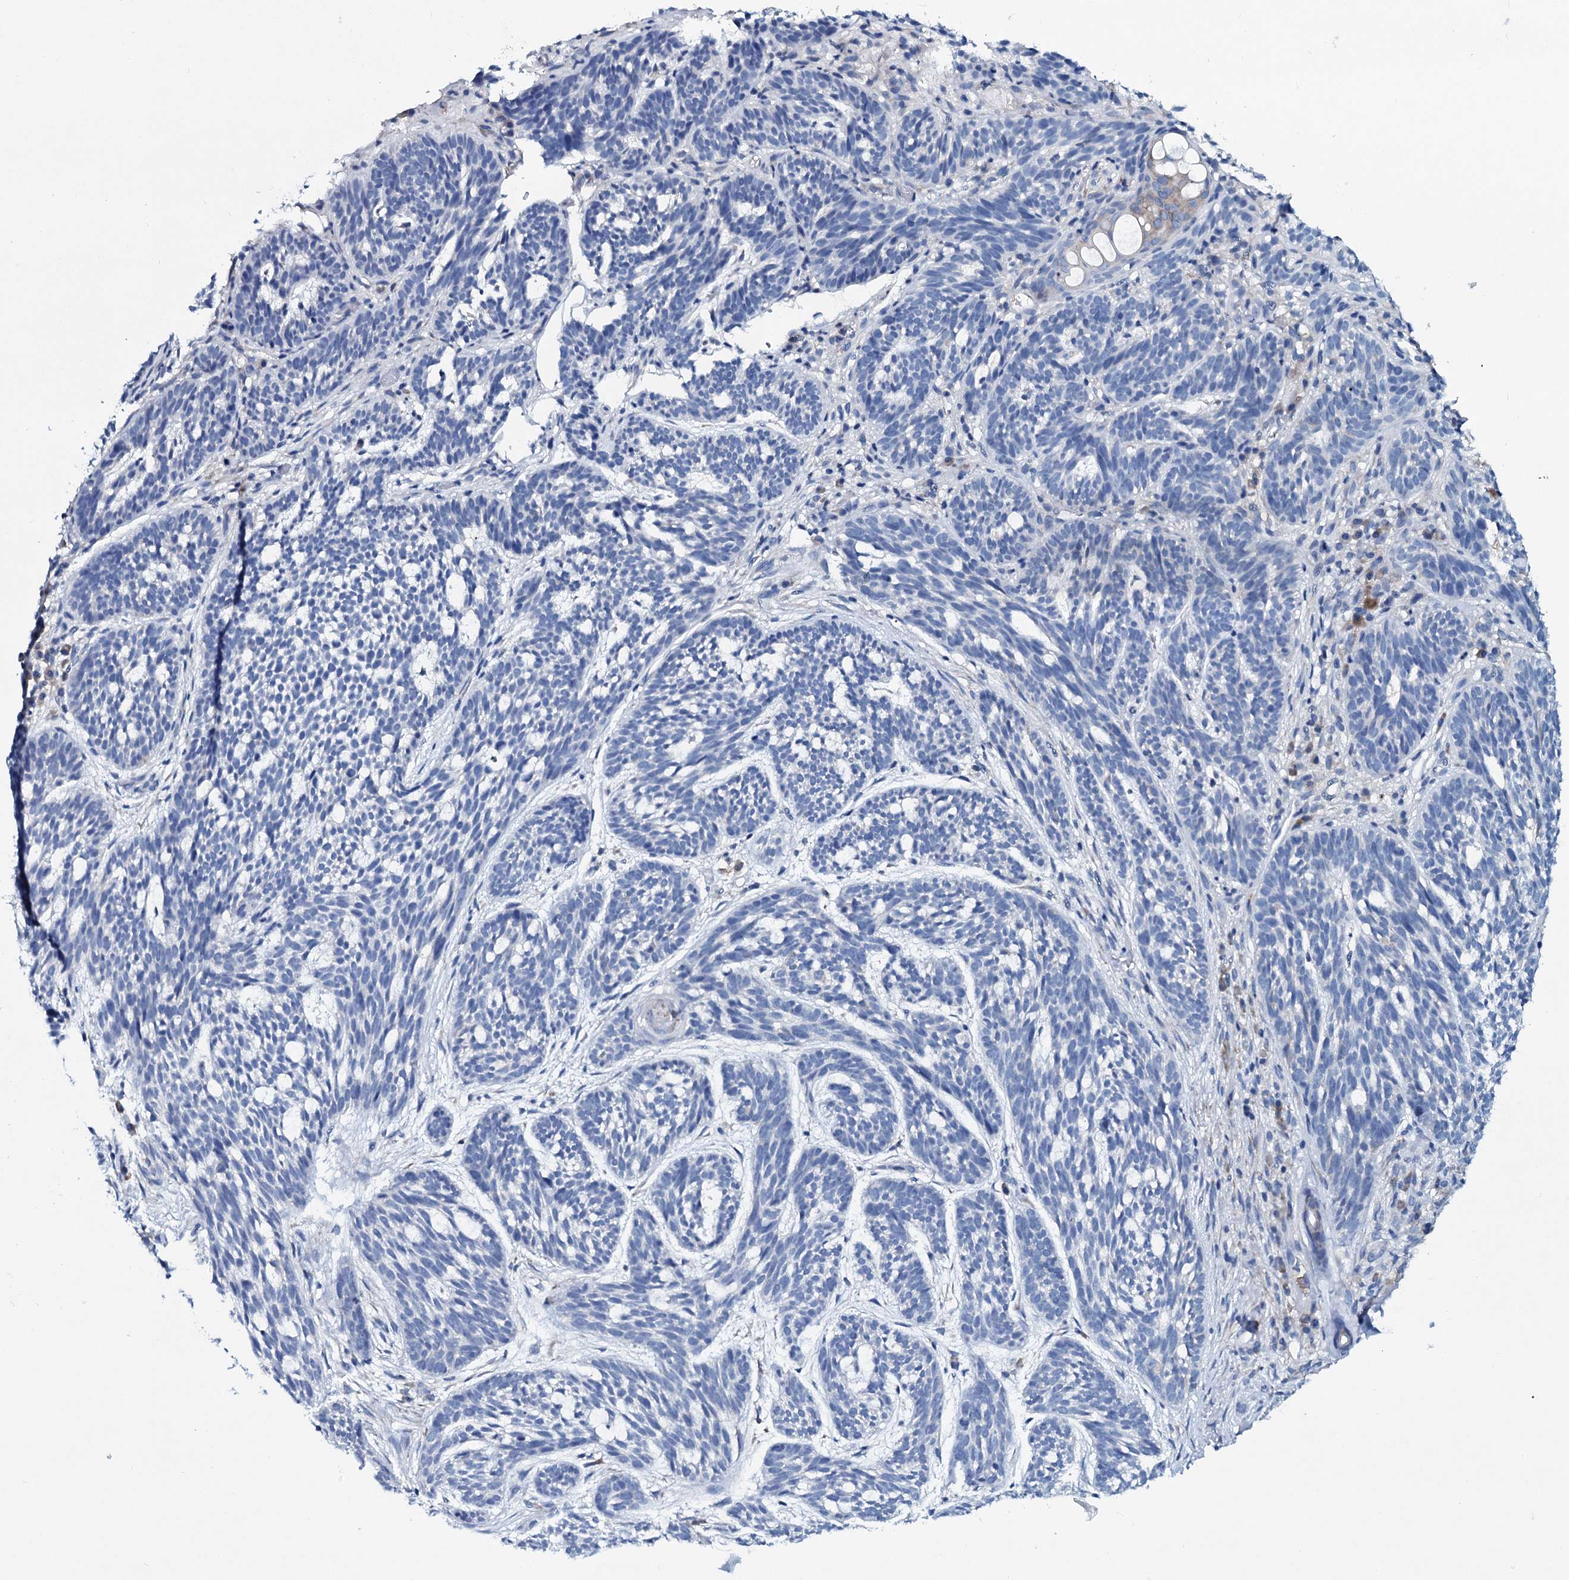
{"staining": {"intensity": "negative", "quantity": "none", "location": "none"}, "tissue": "skin cancer", "cell_type": "Tumor cells", "image_type": "cancer", "snomed": [{"axis": "morphology", "description": "Basal cell carcinoma"}, {"axis": "topography", "description": "Skin"}], "caption": "There is no significant staining in tumor cells of skin cancer.", "gene": "TPGS2", "patient": {"sex": "male", "age": 71}}